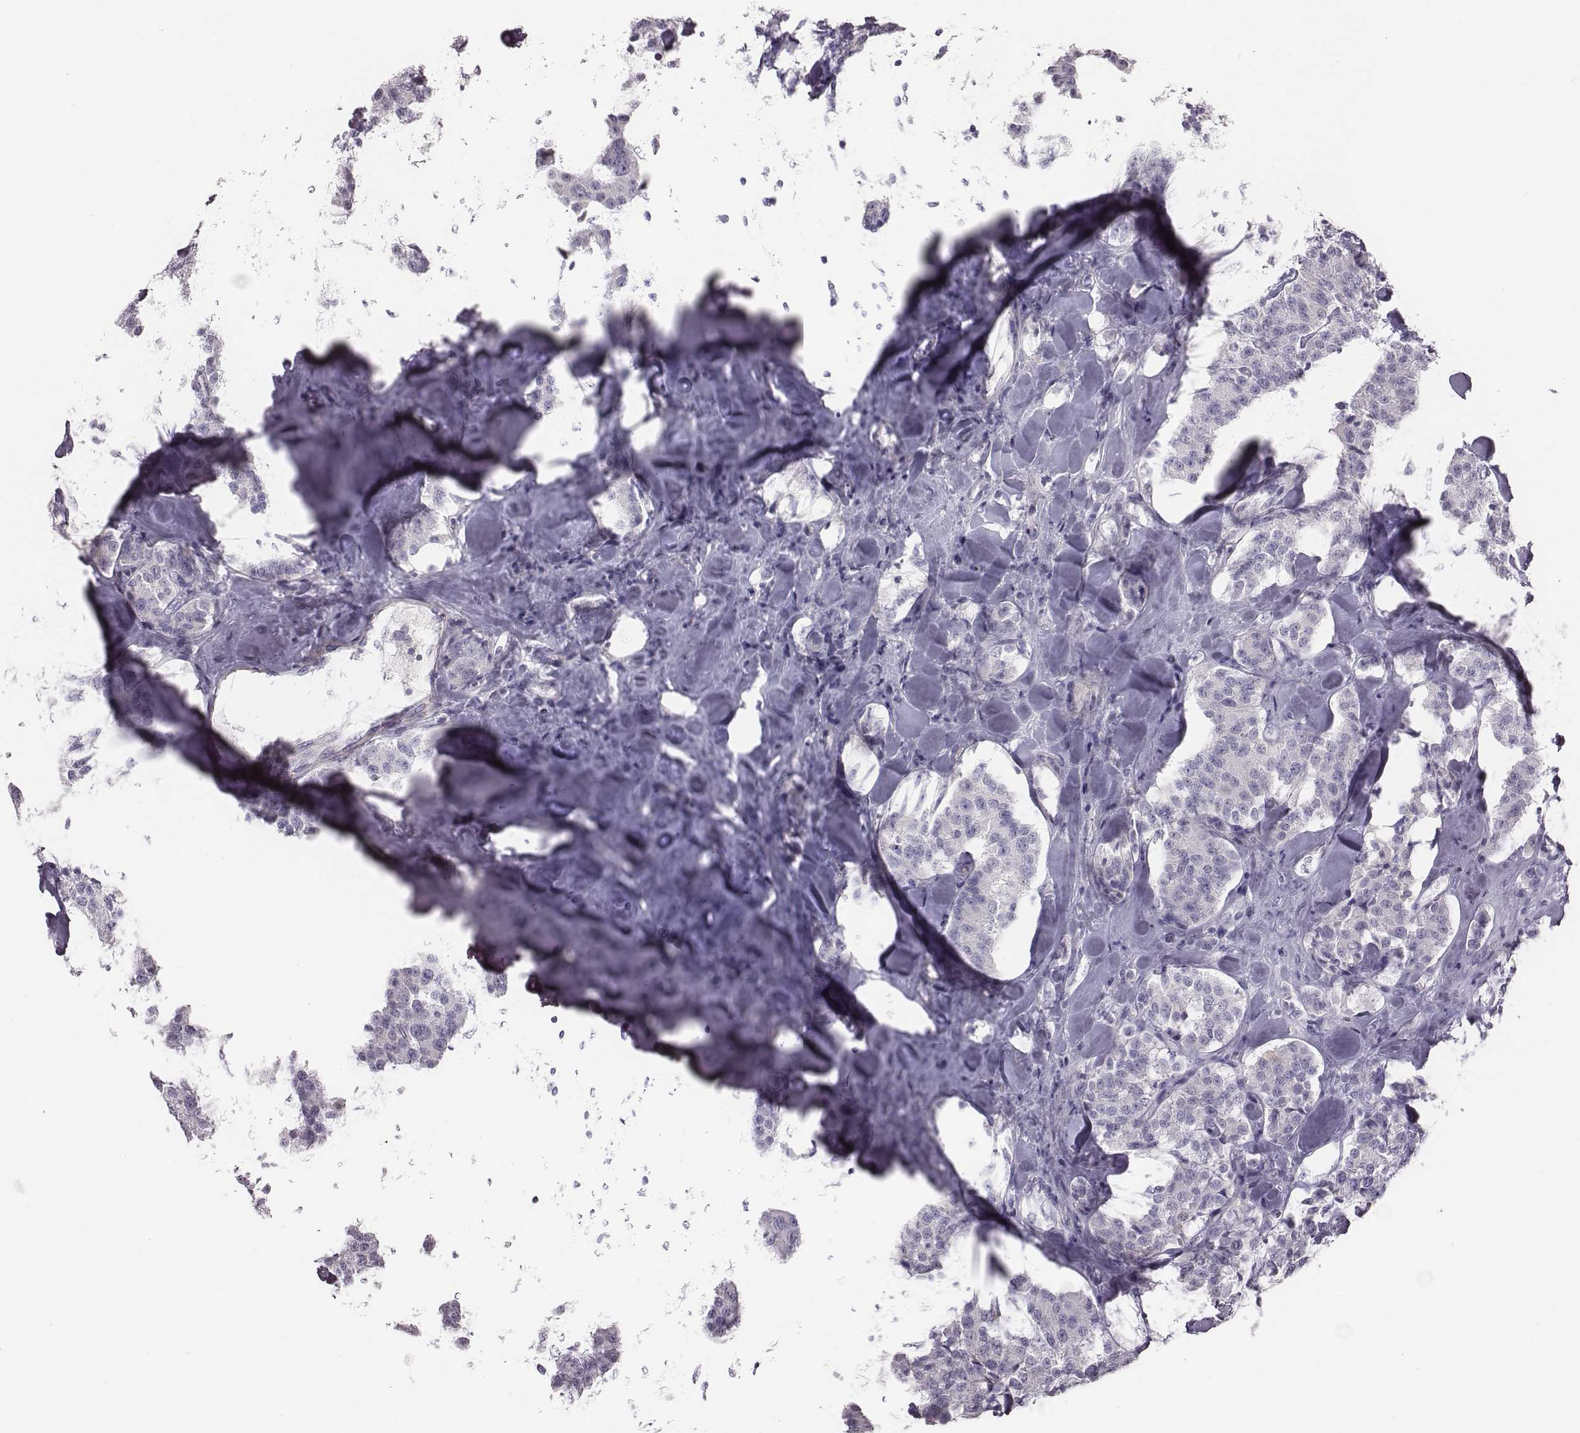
{"staining": {"intensity": "negative", "quantity": "none", "location": "none"}, "tissue": "carcinoid", "cell_type": "Tumor cells", "image_type": "cancer", "snomed": [{"axis": "morphology", "description": "Carcinoid, malignant, NOS"}, {"axis": "topography", "description": "Pancreas"}], "caption": "Tumor cells are negative for protein expression in human carcinoid.", "gene": "CRISP1", "patient": {"sex": "male", "age": 41}}